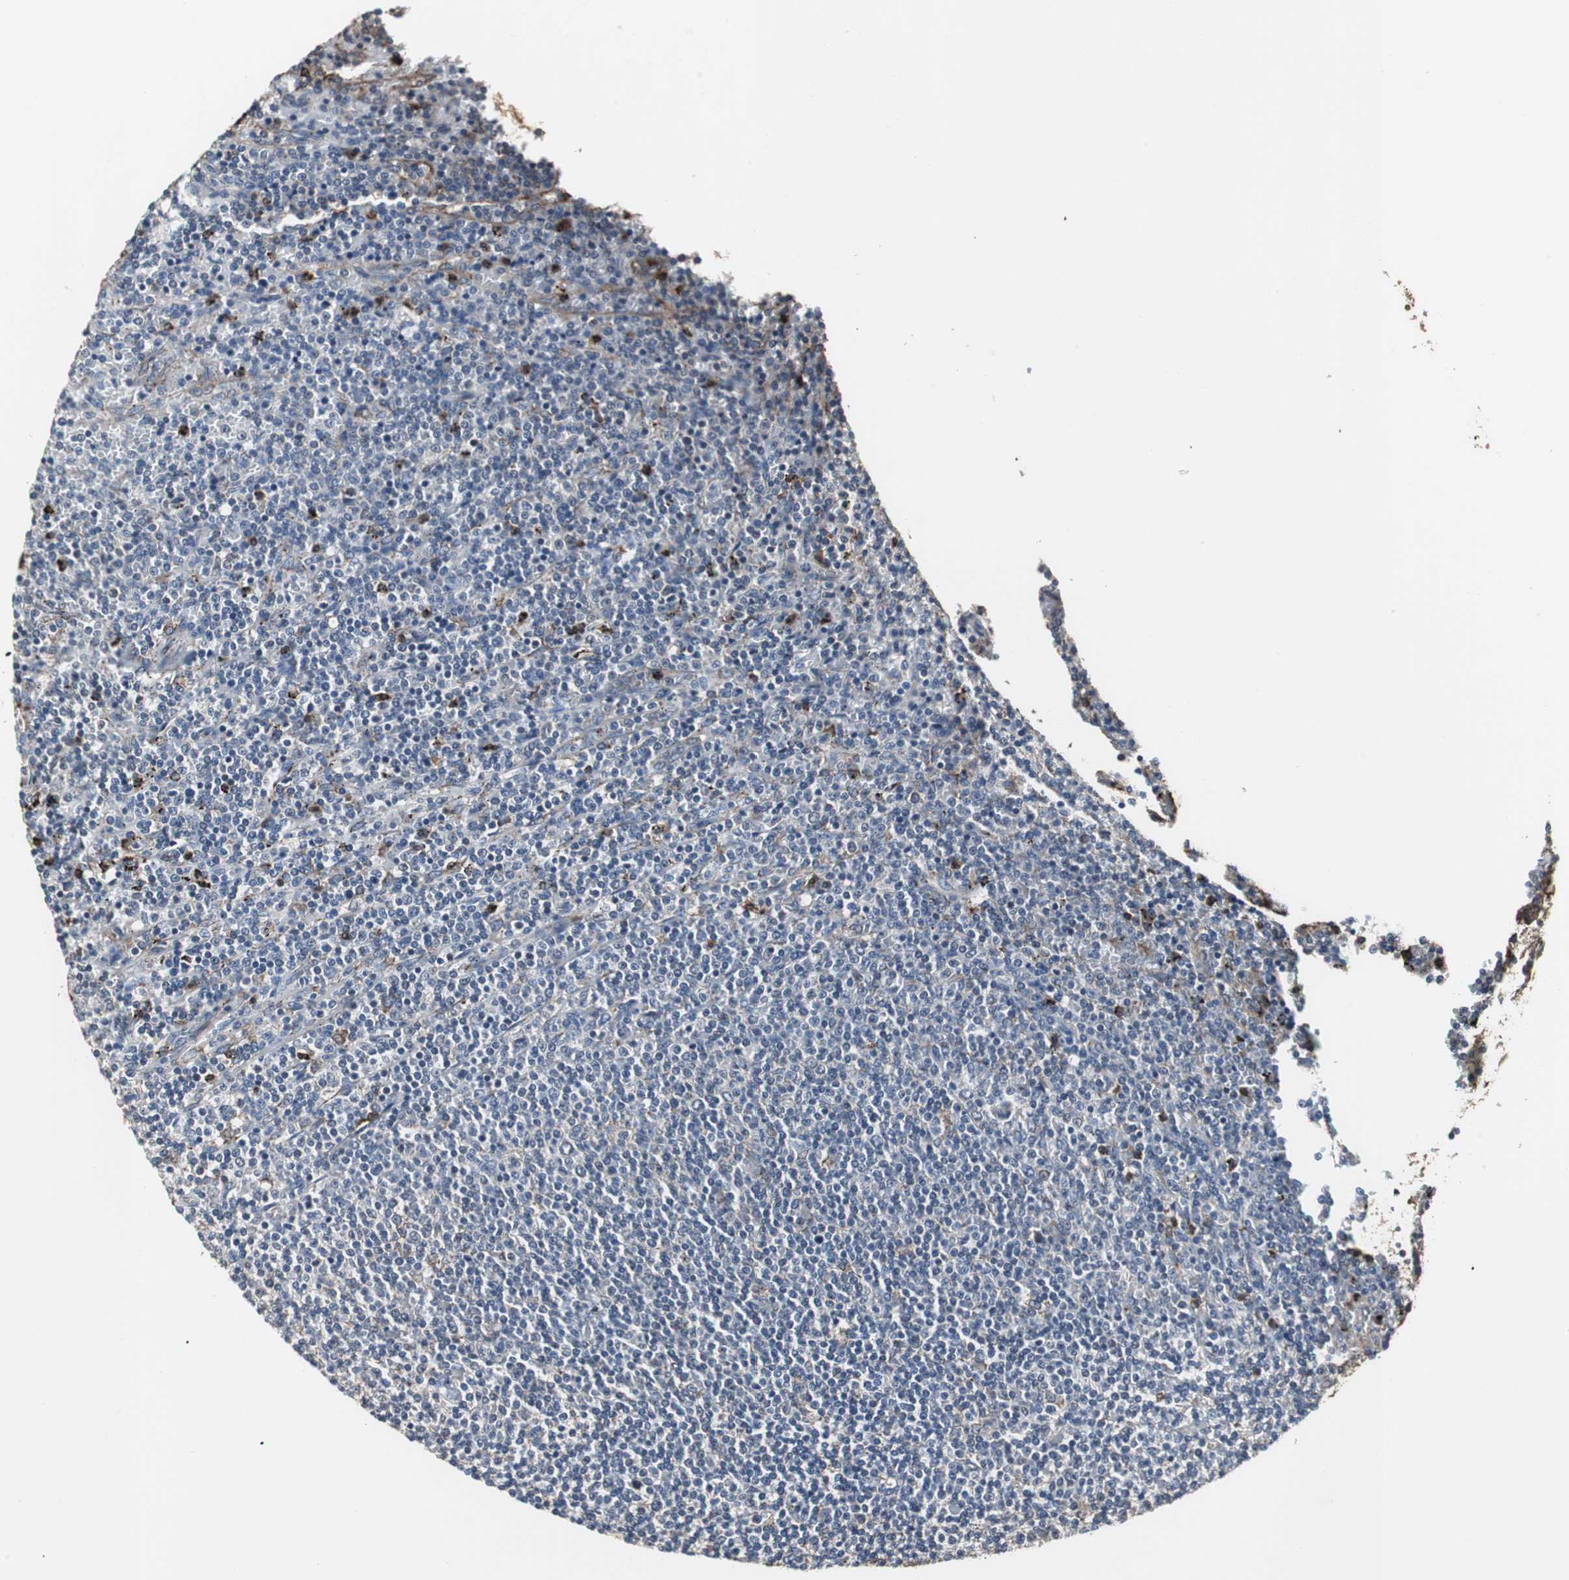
{"staining": {"intensity": "weak", "quantity": "<25%", "location": "cytoplasmic/membranous"}, "tissue": "lymphoma", "cell_type": "Tumor cells", "image_type": "cancer", "snomed": [{"axis": "morphology", "description": "Malignant lymphoma, non-Hodgkin's type, Low grade"}, {"axis": "topography", "description": "Spleen"}], "caption": "Low-grade malignant lymphoma, non-Hodgkin's type stained for a protein using immunohistochemistry displays no staining tumor cells.", "gene": "CALU", "patient": {"sex": "female", "age": 50}}